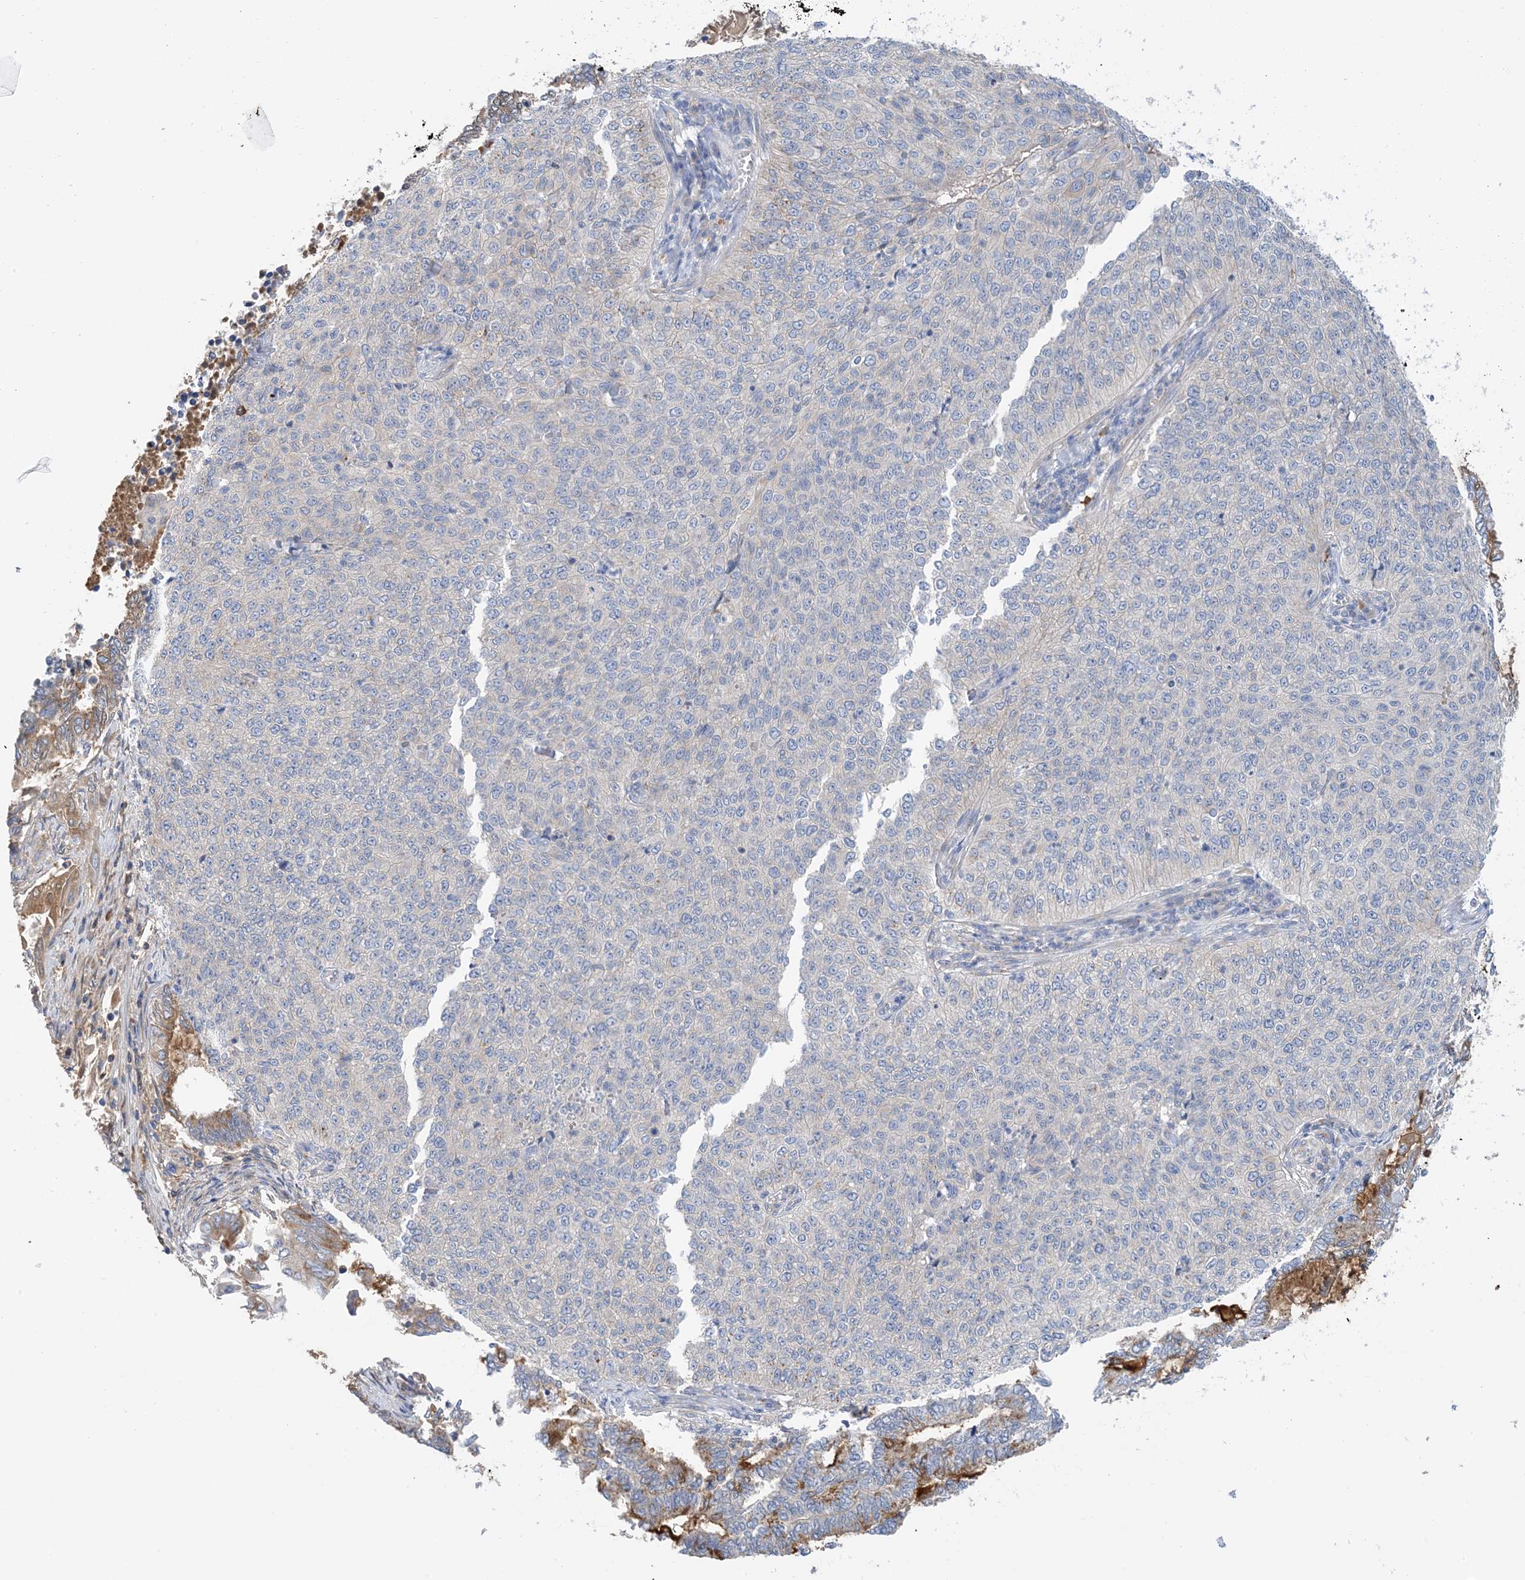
{"staining": {"intensity": "negative", "quantity": "none", "location": "none"}, "tissue": "cervical cancer", "cell_type": "Tumor cells", "image_type": "cancer", "snomed": [{"axis": "morphology", "description": "Squamous cell carcinoma, NOS"}, {"axis": "topography", "description": "Cervix"}], "caption": "Squamous cell carcinoma (cervical) stained for a protein using immunohistochemistry reveals no staining tumor cells.", "gene": "SLC5A11", "patient": {"sex": "female", "age": 35}}